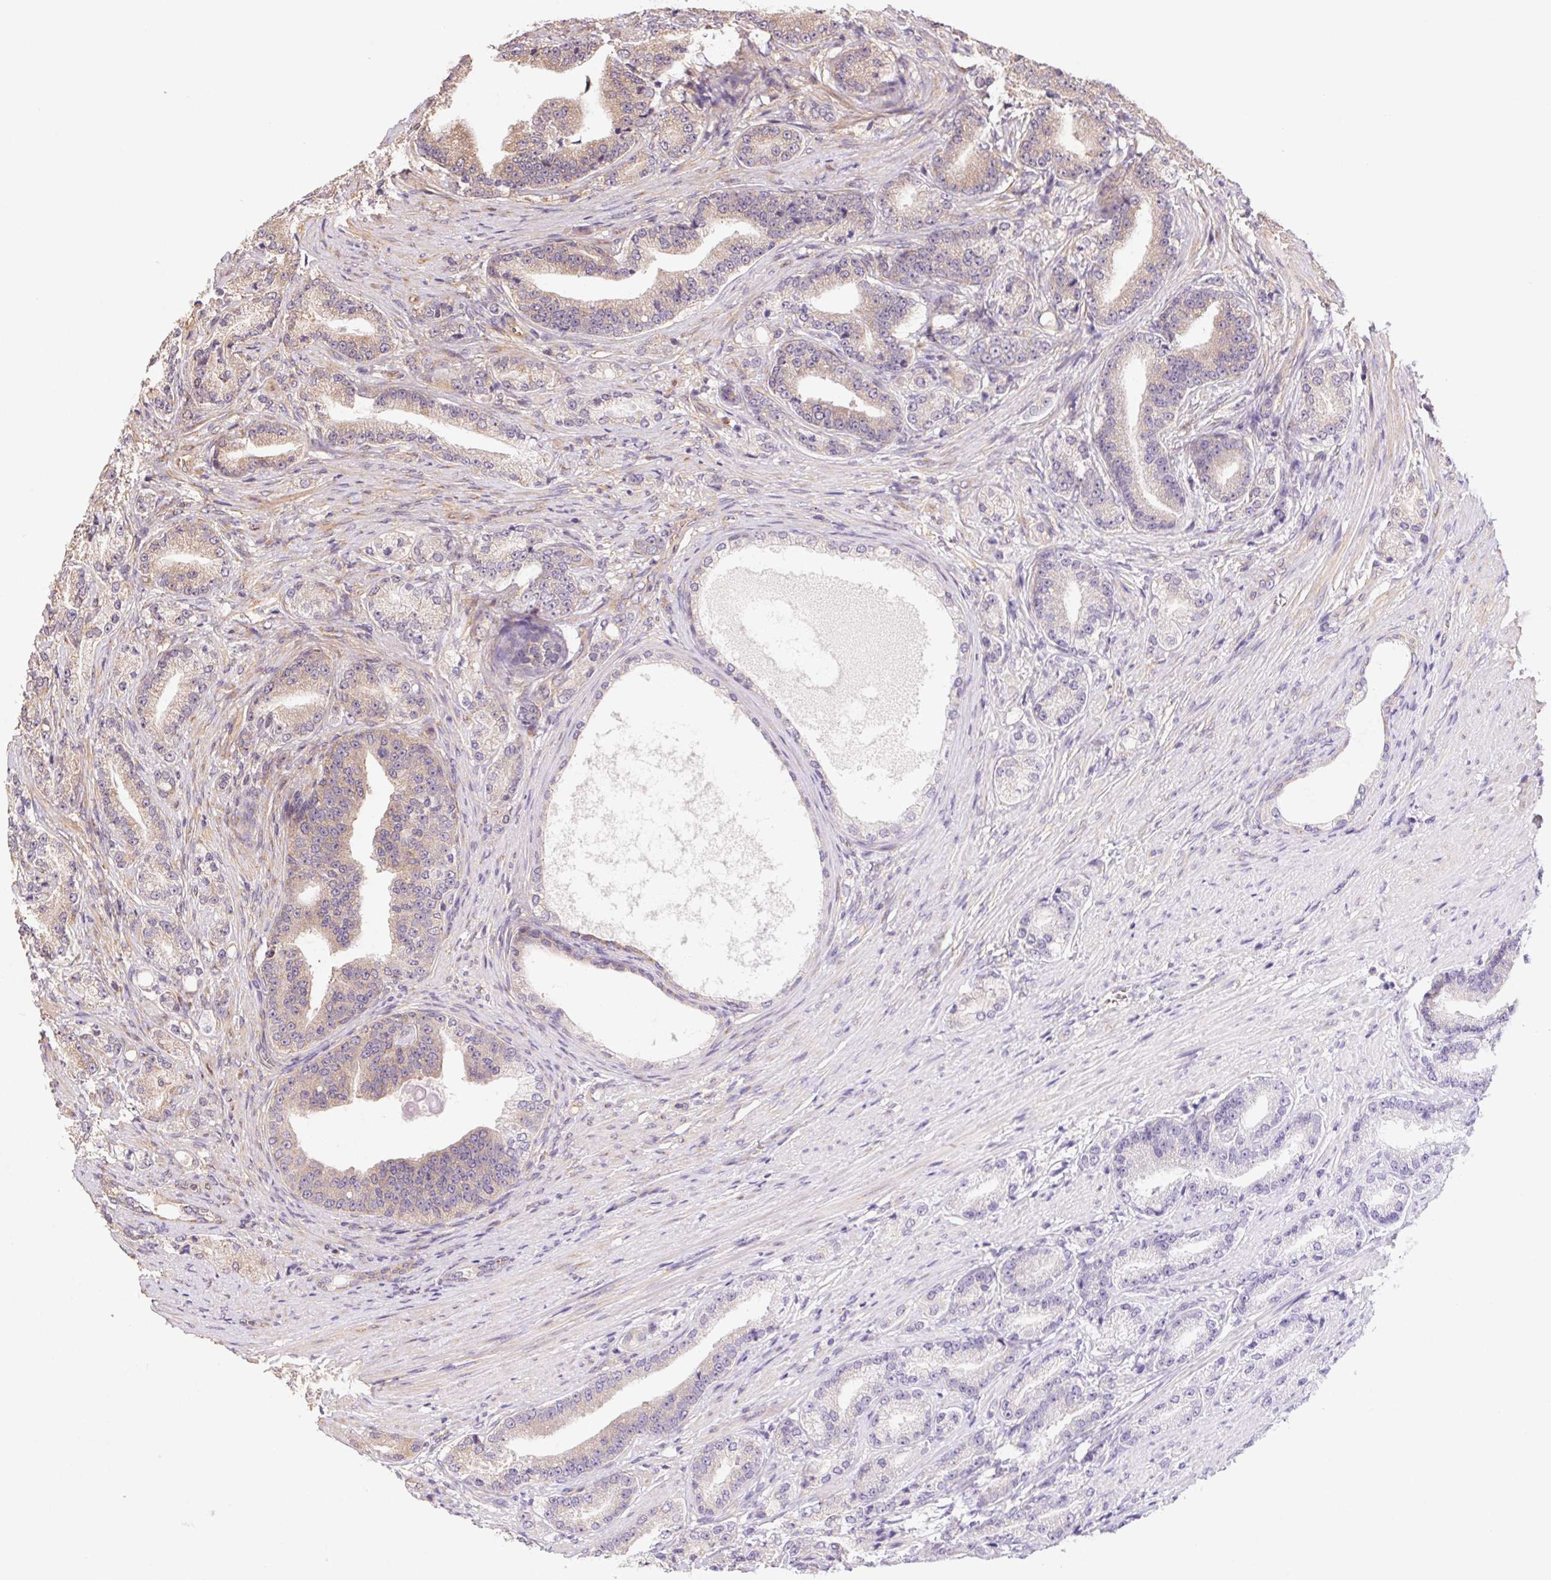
{"staining": {"intensity": "weak", "quantity": "25%-75%", "location": "cytoplasmic/membranous"}, "tissue": "prostate cancer", "cell_type": "Tumor cells", "image_type": "cancer", "snomed": [{"axis": "morphology", "description": "Adenocarcinoma, High grade"}, {"axis": "topography", "description": "Prostate and seminal vesicle, NOS"}], "caption": "Tumor cells demonstrate weak cytoplasmic/membranous expression in about 25%-75% of cells in adenocarcinoma (high-grade) (prostate).", "gene": "USE1", "patient": {"sex": "male", "age": 61}}